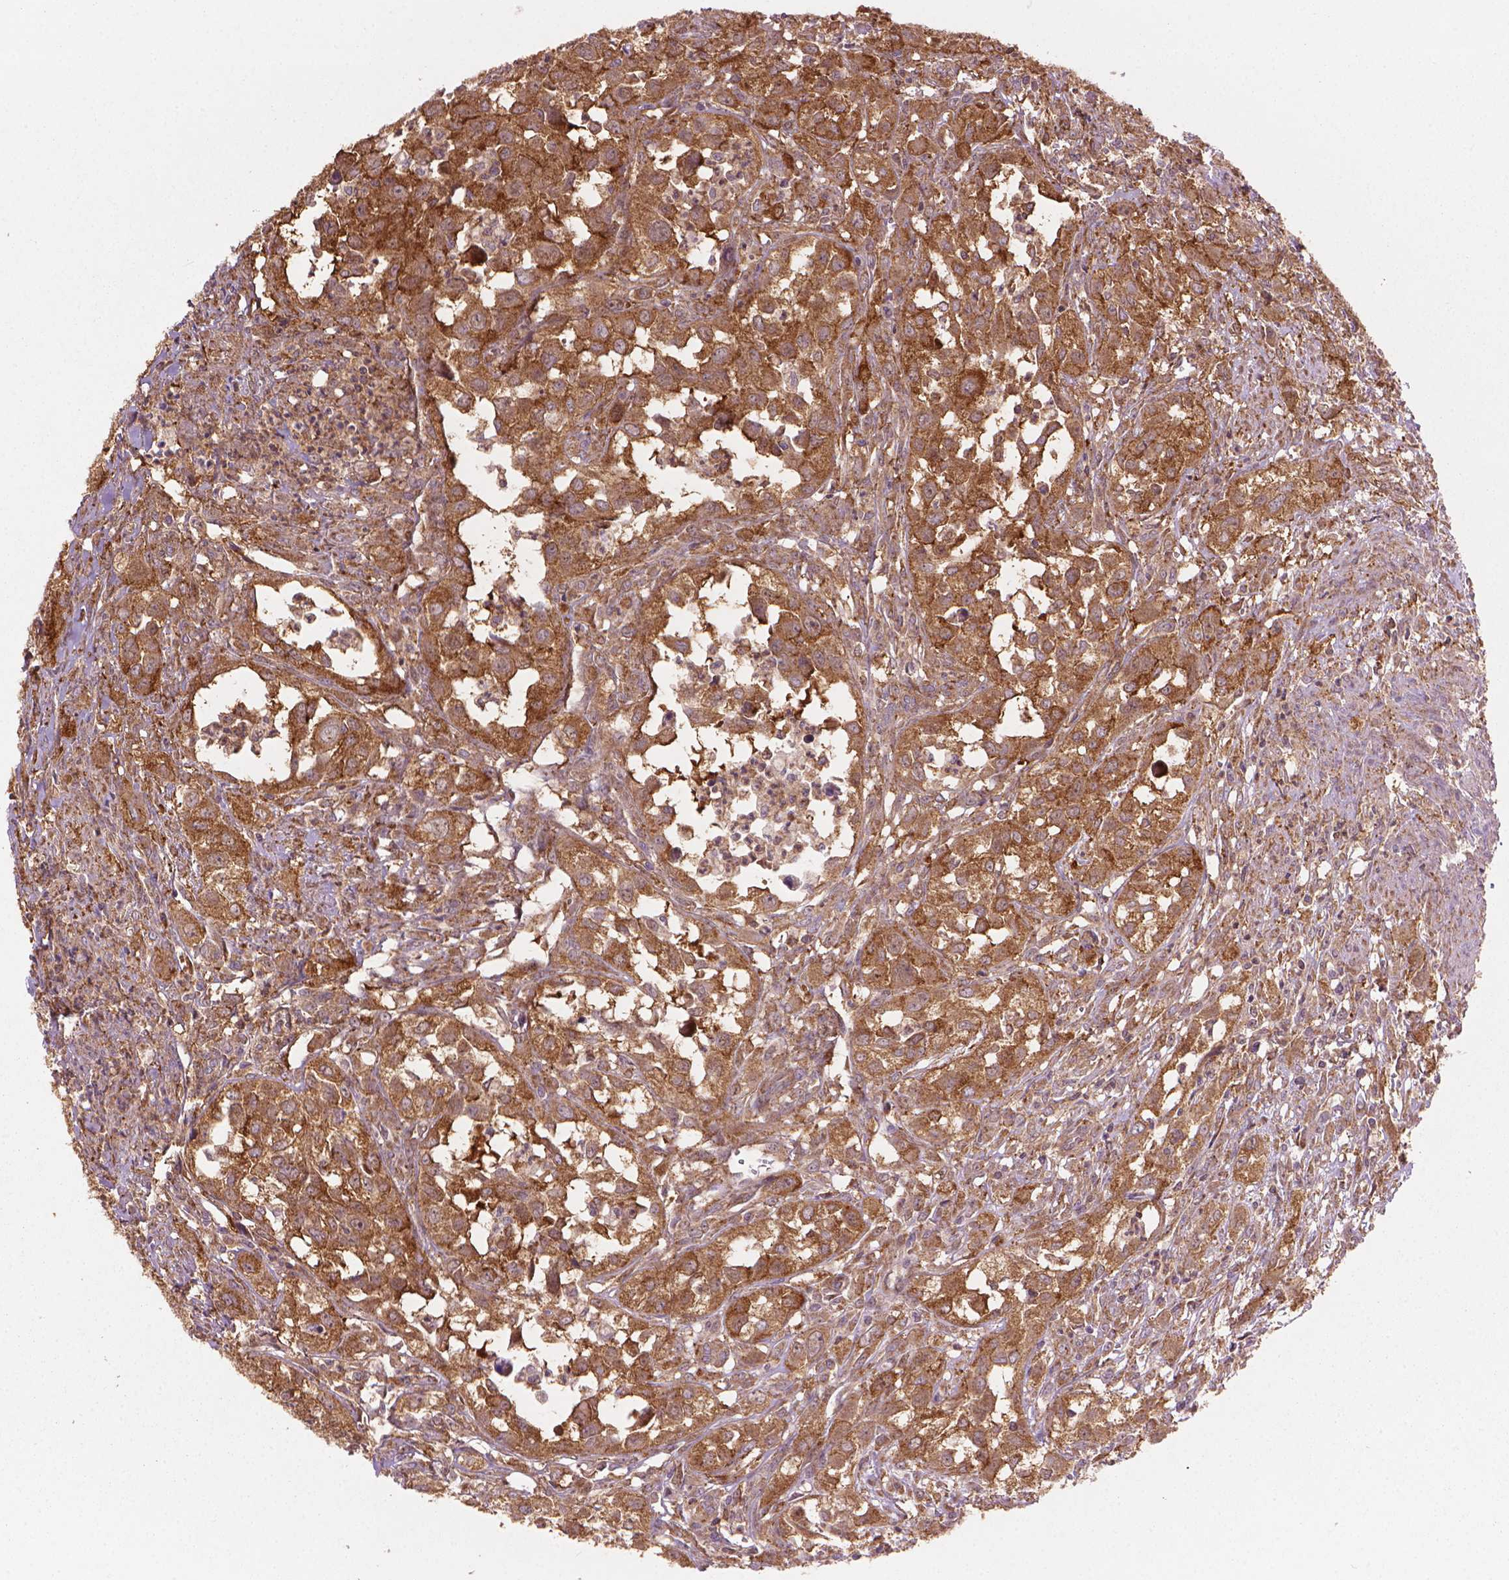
{"staining": {"intensity": "moderate", "quantity": ">75%", "location": "cytoplasmic/membranous"}, "tissue": "urothelial cancer", "cell_type": "Tumor cells", "image_type": "cancer", "snomed": [{"axis": "morphology", "description": "Urothelial carcinoma, High grade"}, {"axis": "topography", "description": "Urinary bladder"}], "caption": "IHC histopathology image of neoplastic tissue: human urothelial cancer stained using immunohistochemistry shows medium levels of moderate protein expression localized specifically in the cytoplasmic/membranous of tumor cells, appearing as a cytoplasmic/membranous brown color.", "gene": "VARS2", "patient": {"sex": "male", "age": 67}}